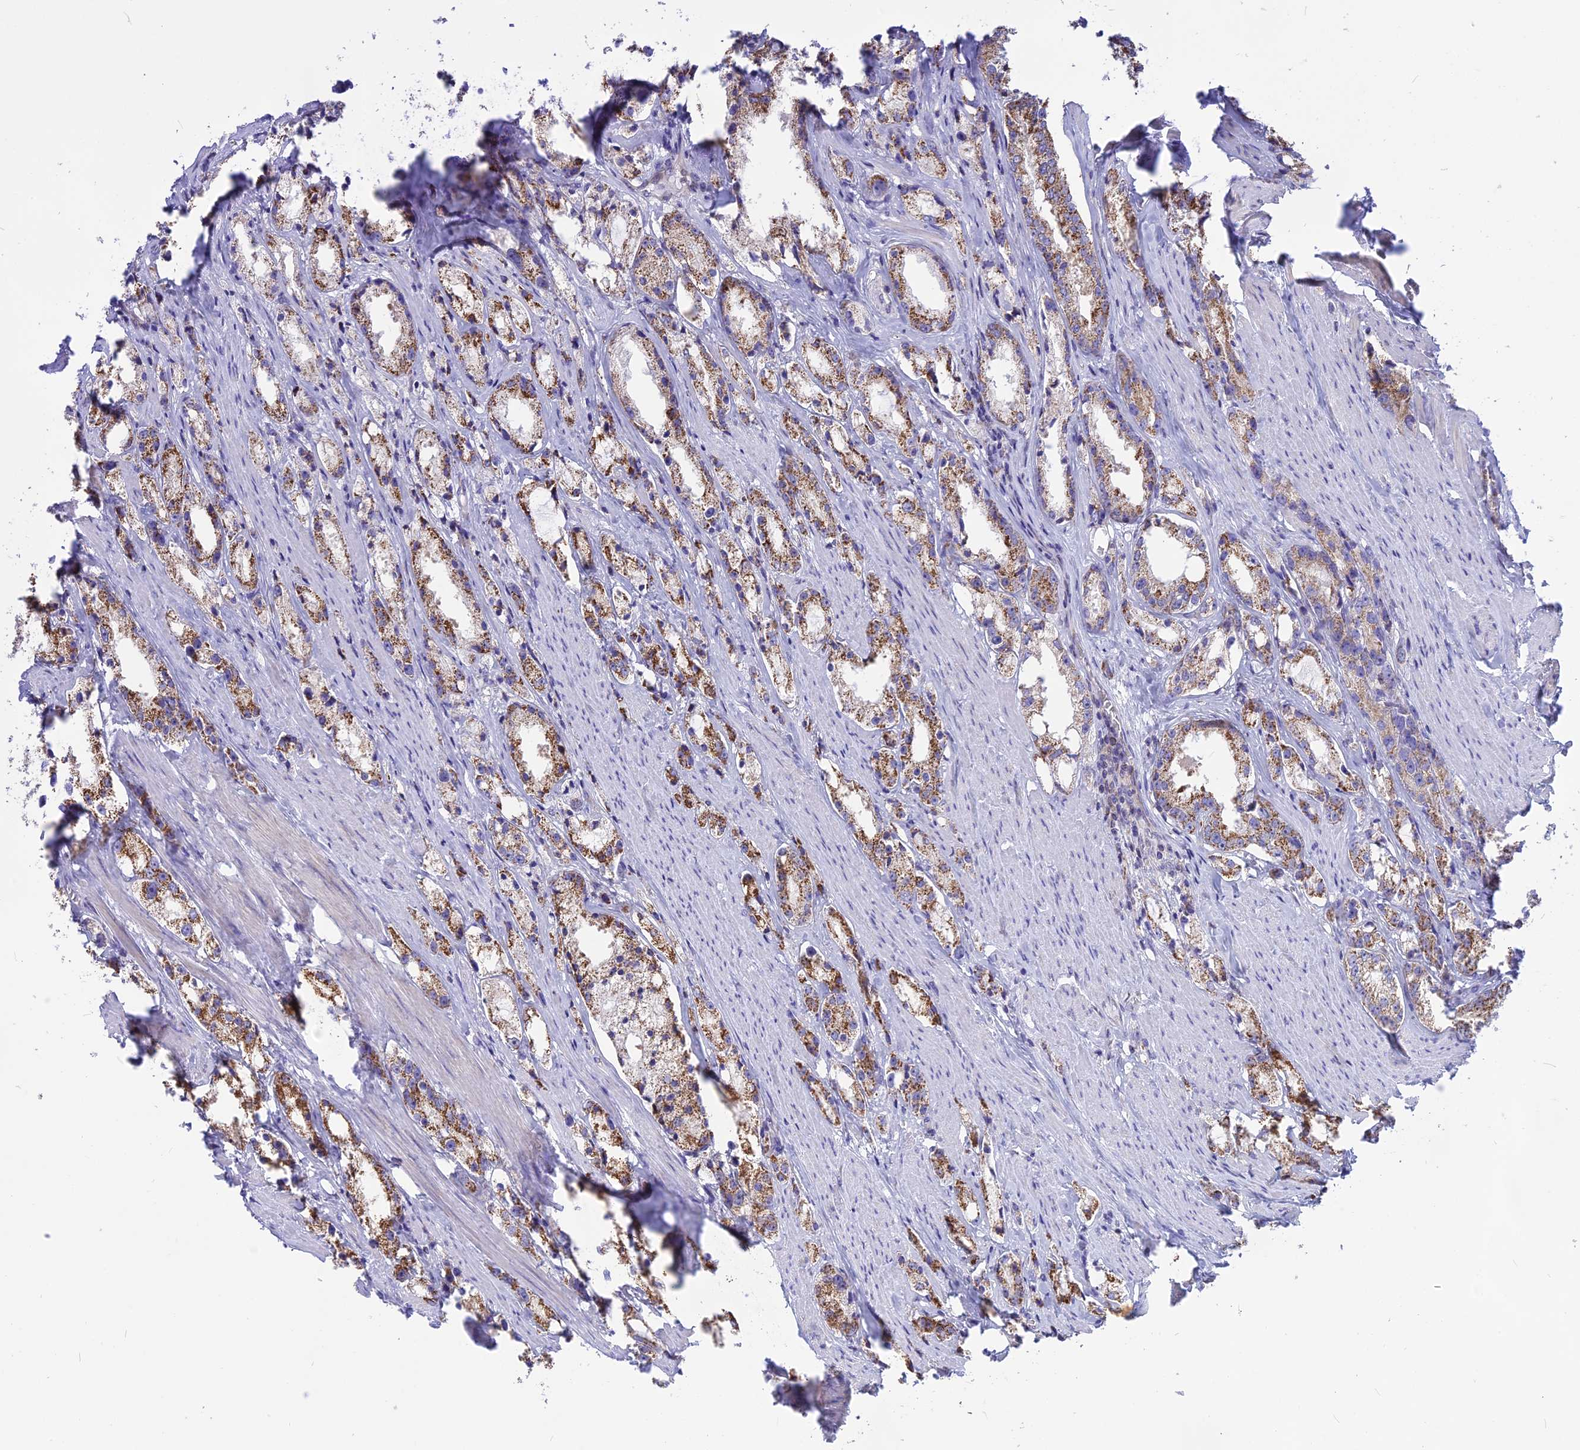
{"staining": {"intensity": "moderate", "quantity": "25%-75%", "location": "cytoplasmic/membranous"}, "tissue": "prostate cancer", "cell_type": "Tumor cells", "image_type": "cancer", "snomed": [{"axis": "morphology", "description": "Adenocarcinoma, High grade"}, {"axis": "topography", "description": "Prostate"}], "caption": "IHC (DAB) staining of prostate cancer reveals moderate cytoplasmic/membranous protein positivity in about 25%-75% of tumor cells.", "gene": "DOC2B", "patient": {"sex": "male", "age": 66}}